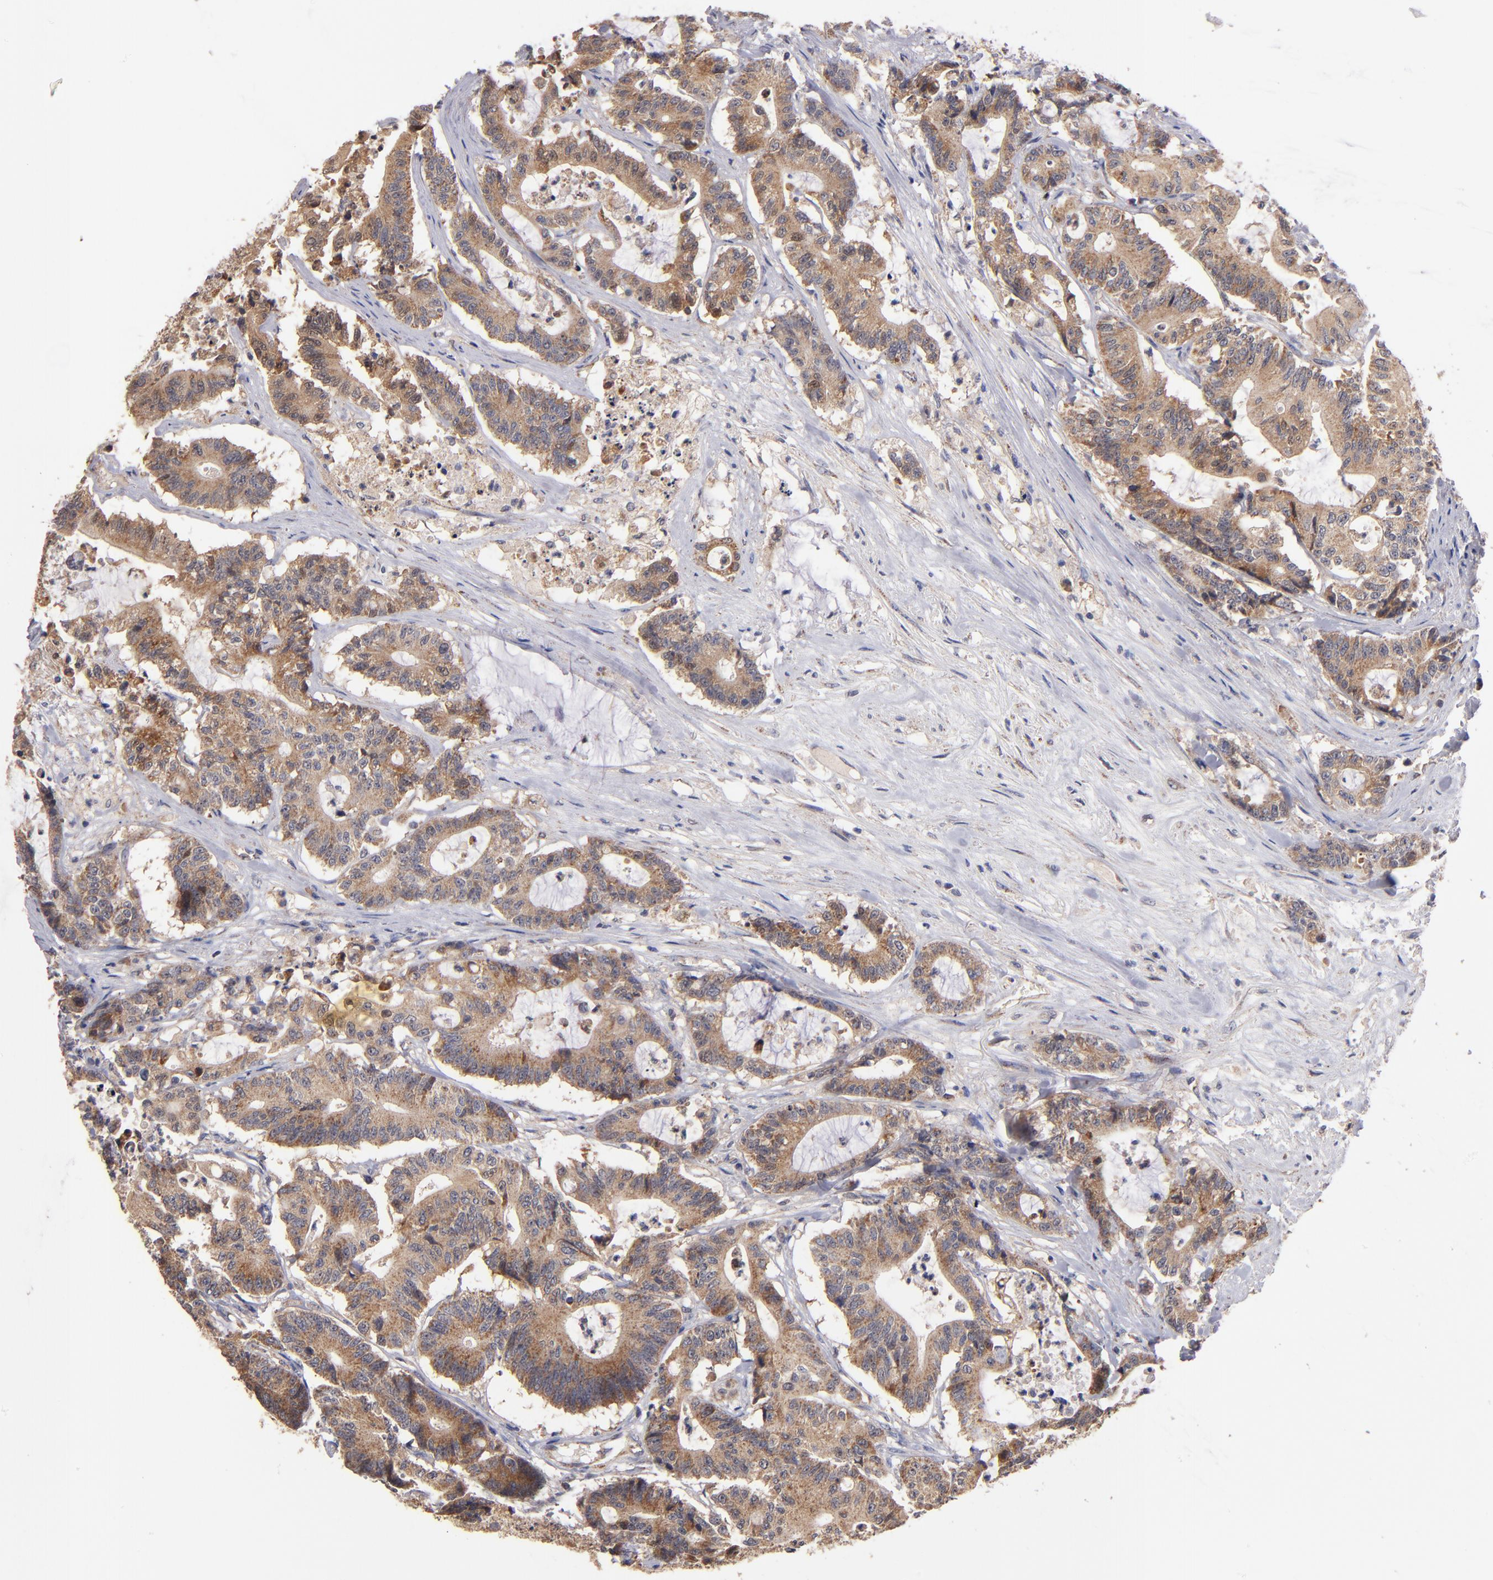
{"staining": {"intensity": "weak", "quantity": ">75%", "location": "cytoplasmic/membranous"}, "tissue": "colorectal cancer", "cell_type": "Tumor cells", "image_type": "cancer", "snomed": [{"axis": "morphology", "description": "Adenocarcinoma, NOS"}, {"axis": "topography", "description": "Colon"}], "caption": "There is low levels of weak cytoplasmic/membranous positivity in tumor cells of colorectal cancer (adenocarcinoma), as demonstrated by immunohistochemical staining (brown color).", "gene": "DIABLO", "patient": {"sex": "female", "age": 84}}